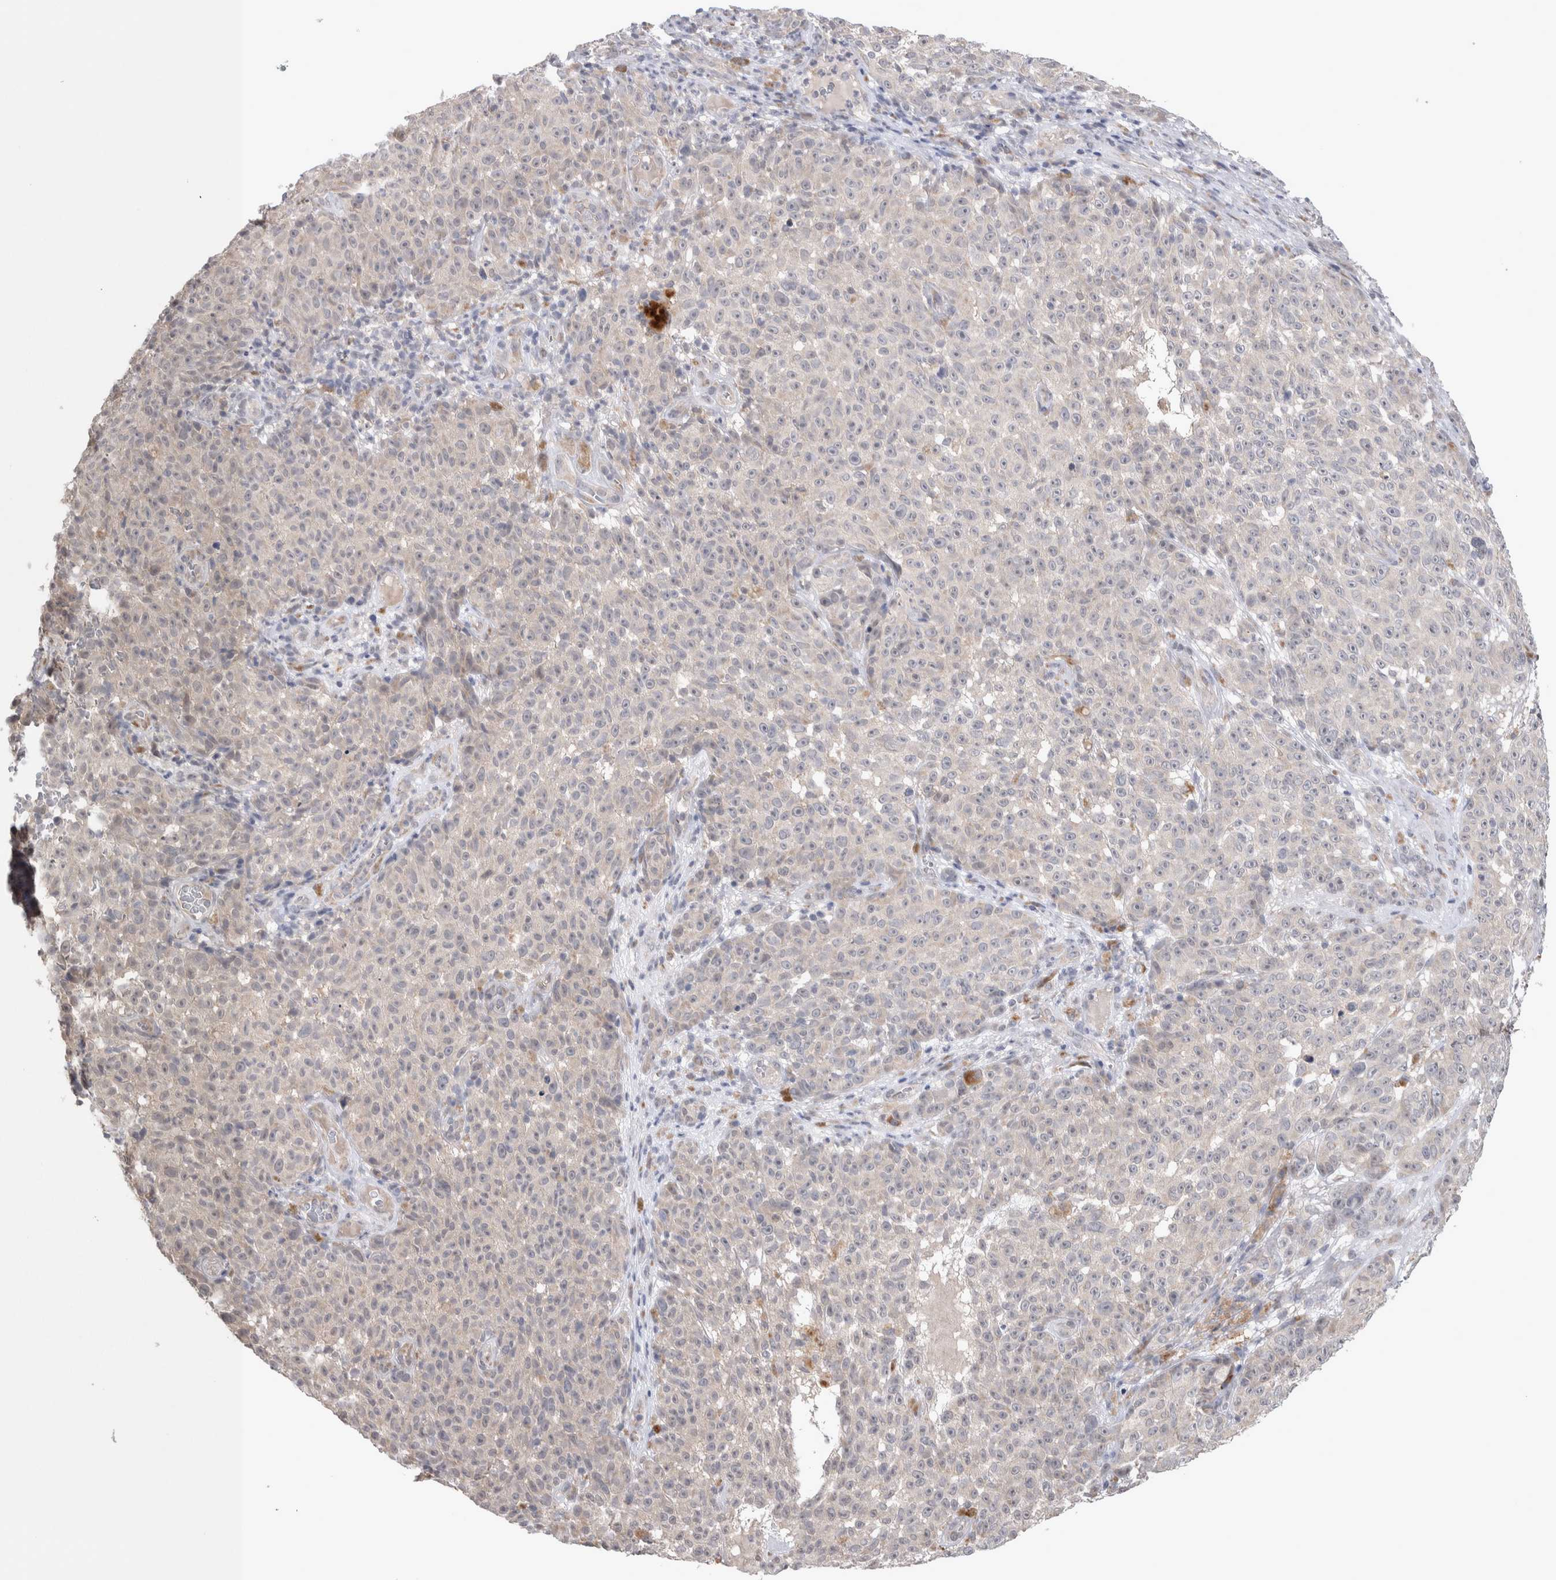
{"staining": {"intensity": "negative", "quantity": "none", "location": "none"}, "tissue": "melanoma", "cell_type": "Tumor cells", "image_type": "cancer", "snomed": [{"axis": "morphology", "description": "Malignant melanoma, NOS"}, {"axis": "topography", "description": "Skin"}], "caption": "An image of human malignant melanoma is negative for staining in tumor cells.", "gene": "CUL2", "patient": {"sex": "female", "age": 82}}